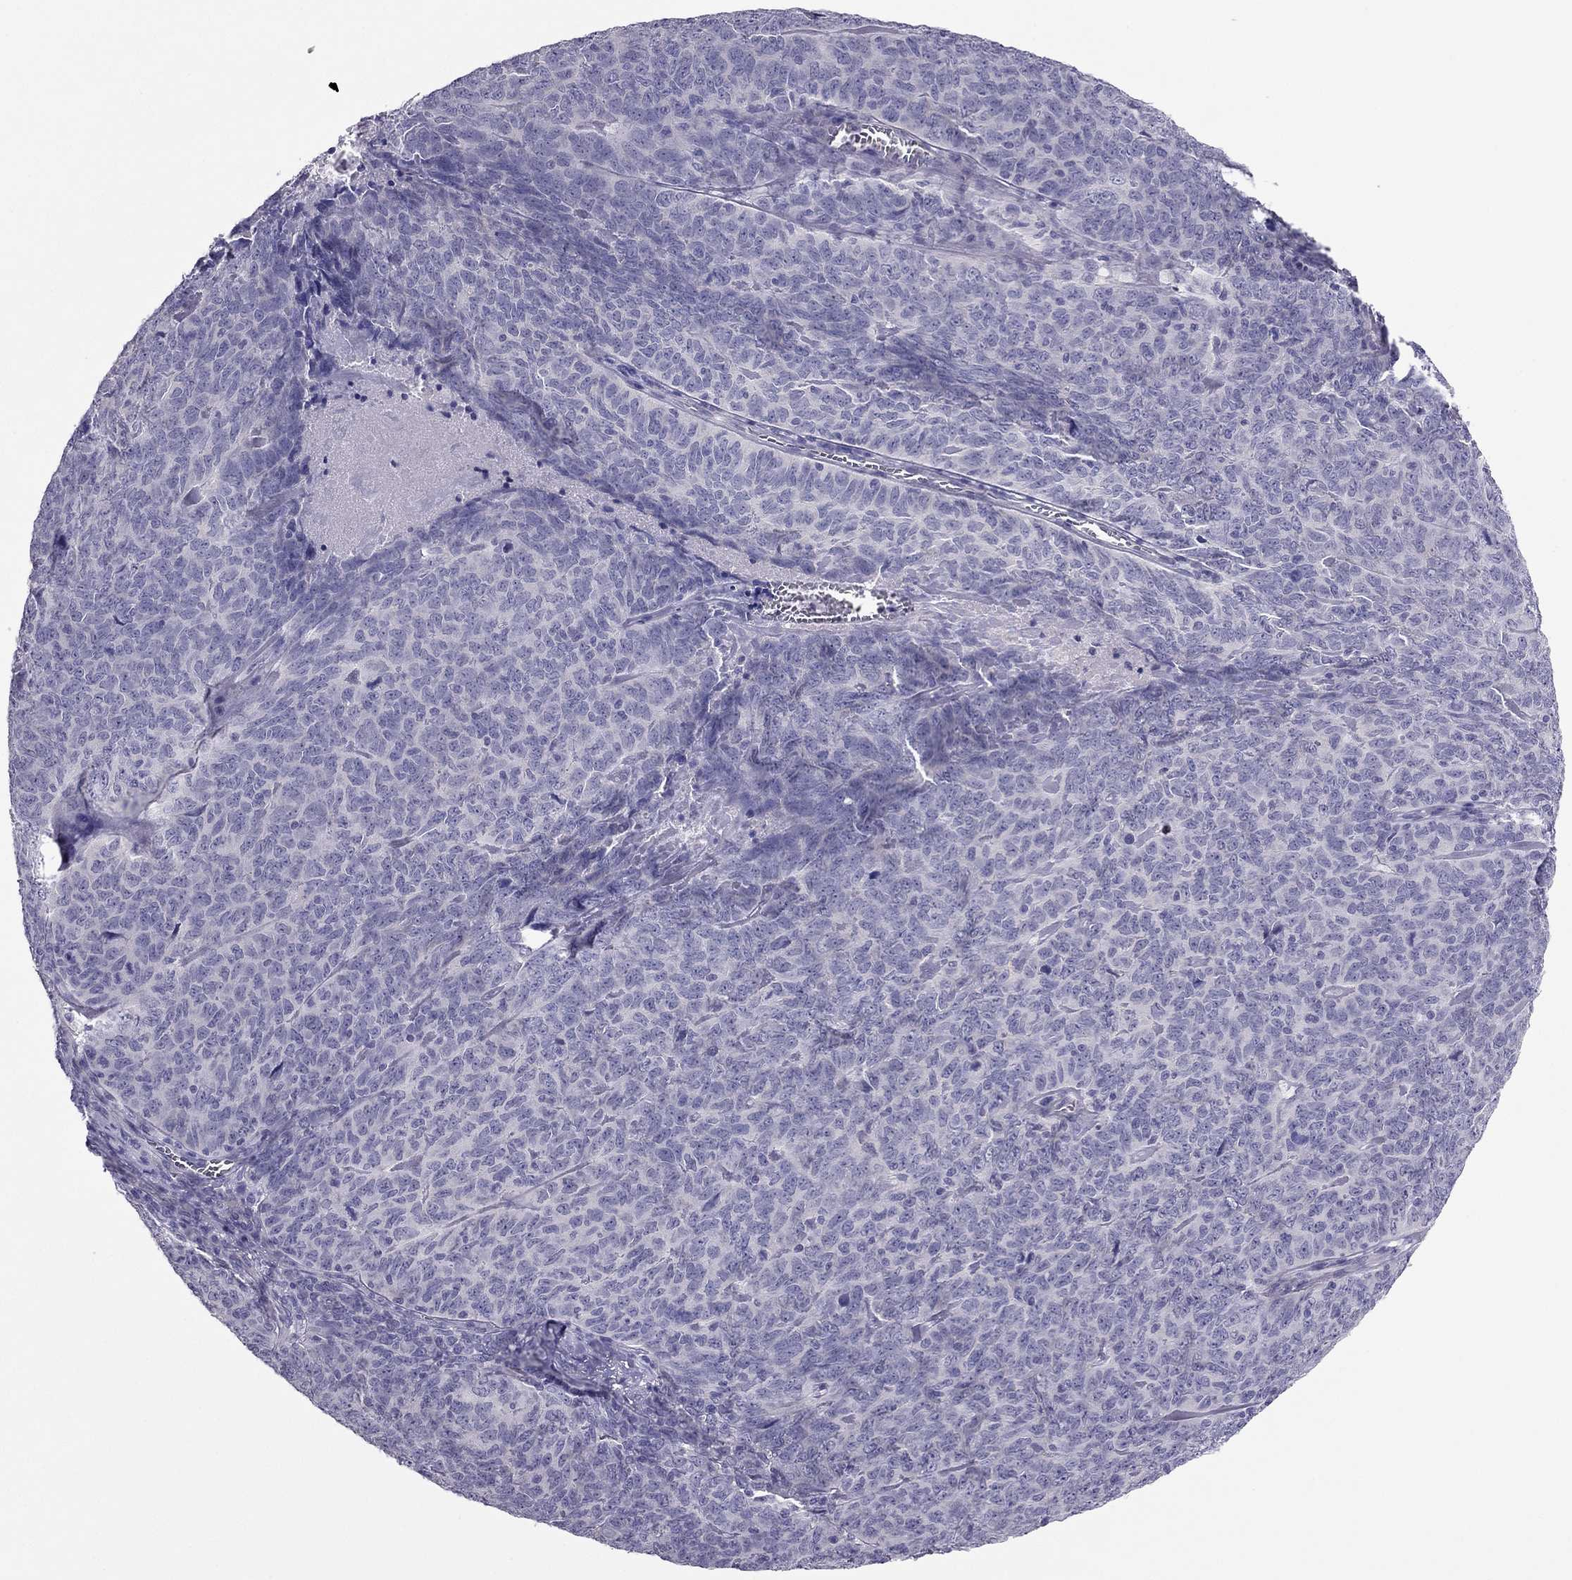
{"staining": {"intensity": "negative", "quantity": "none", "location": "none"}, "tissue": "skin cancer", "cell_type": "Tumor cells", "image_type": "cancer", "snomed": [{"axis": "morphology", "description": "Squamous cell carcinoma, NOS"}, {"axis": "topography", "description": "Skin"}, {"axis": "topography", "description": "Anal"}], "caption": "Immunohistochemistry image of neoplastic tissue: skin squamous cell carcinoma stained with DAB shows no significant protein positivity in tumor cells. (DAB IHC with hematoxylin counter stain).", "gene": "PDE6A", "patient": {"sex": "female", "age": 51}}